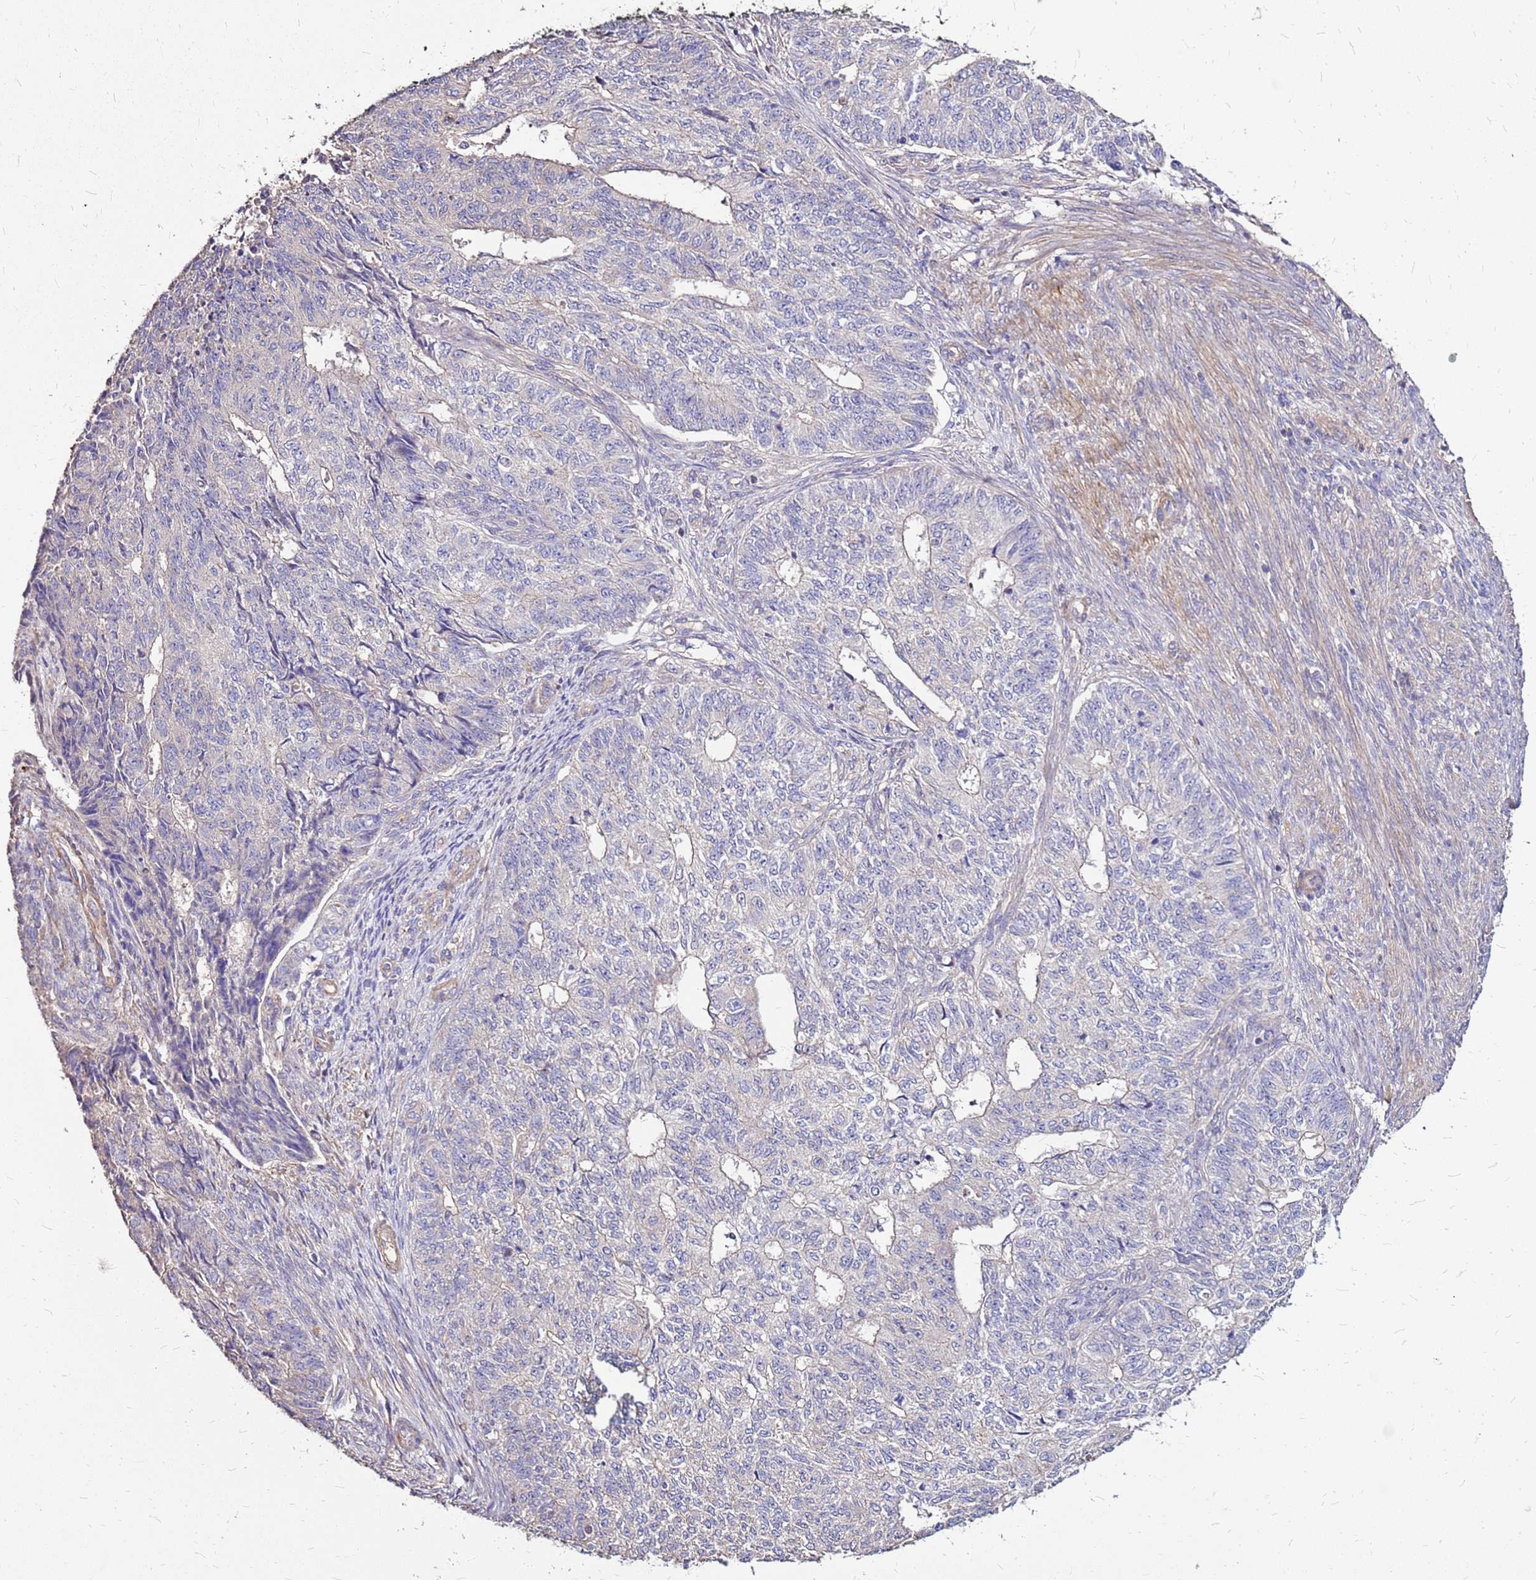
{"staining": {"intensity": "negative", "quantity": "none", "location": "none"}, "tissue": "endometrial cancer", "cell_type": "Tumor cells", "image_type": "cancer", "snomed": [{"axis": "morphology", "description": "Adenocarcinoma, NOS"}, {"axis": "topography", "description": "Endometrium"}], "caption": "IHC micrograph of neoplastic tissue: human endometrial cancer stained with DAB exhibits no significant protein staining in tumor cells. (DAB immunohistochemistry with hematoxylin counter stain).", "gene": "EXD3", "patient": {"sex": "female", "age": 32}}